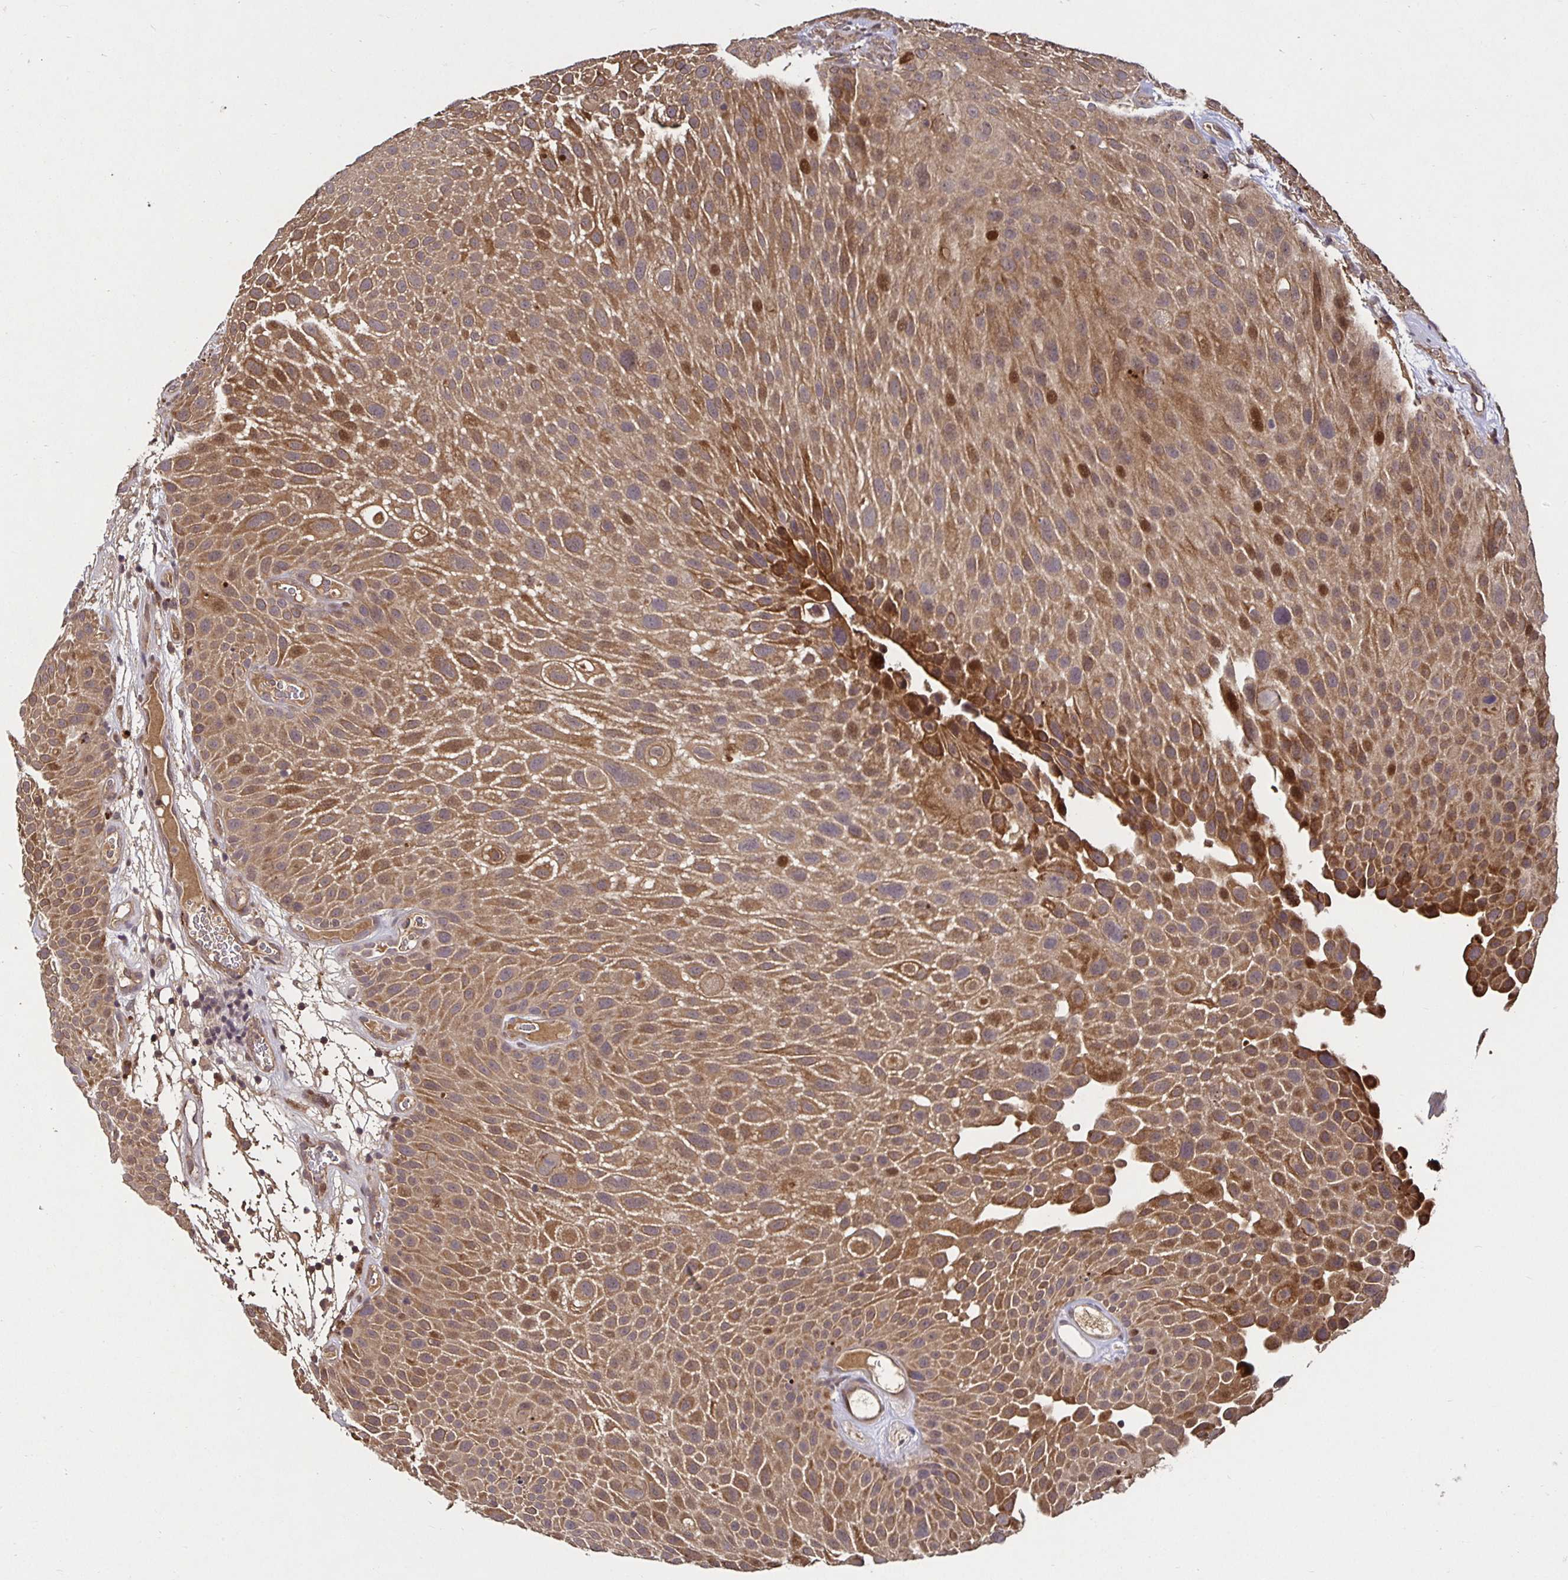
{"staining": {"intensity": "moderate", "quantity": ">75%", "location": "cytoplasmic/membranous"}, "tissue": "urothelial cancer", "cell_type": "Tumor cells", "image_type": "cancer", "snomed": [{"axis": "morphology", "description": "Urothelial carcinoma, Low grade"}, {"axis": "topography", "description": "Urinary bladder"}], "caption": "A micrograph showing moderate cytoplasmic/membranous staining in about >75% of tumor cells in urothelial cancer, as visualized by brown immunohistochemical staining.", "gene": "SMYD3", "patient": {"sex": "male", "age": 72}}